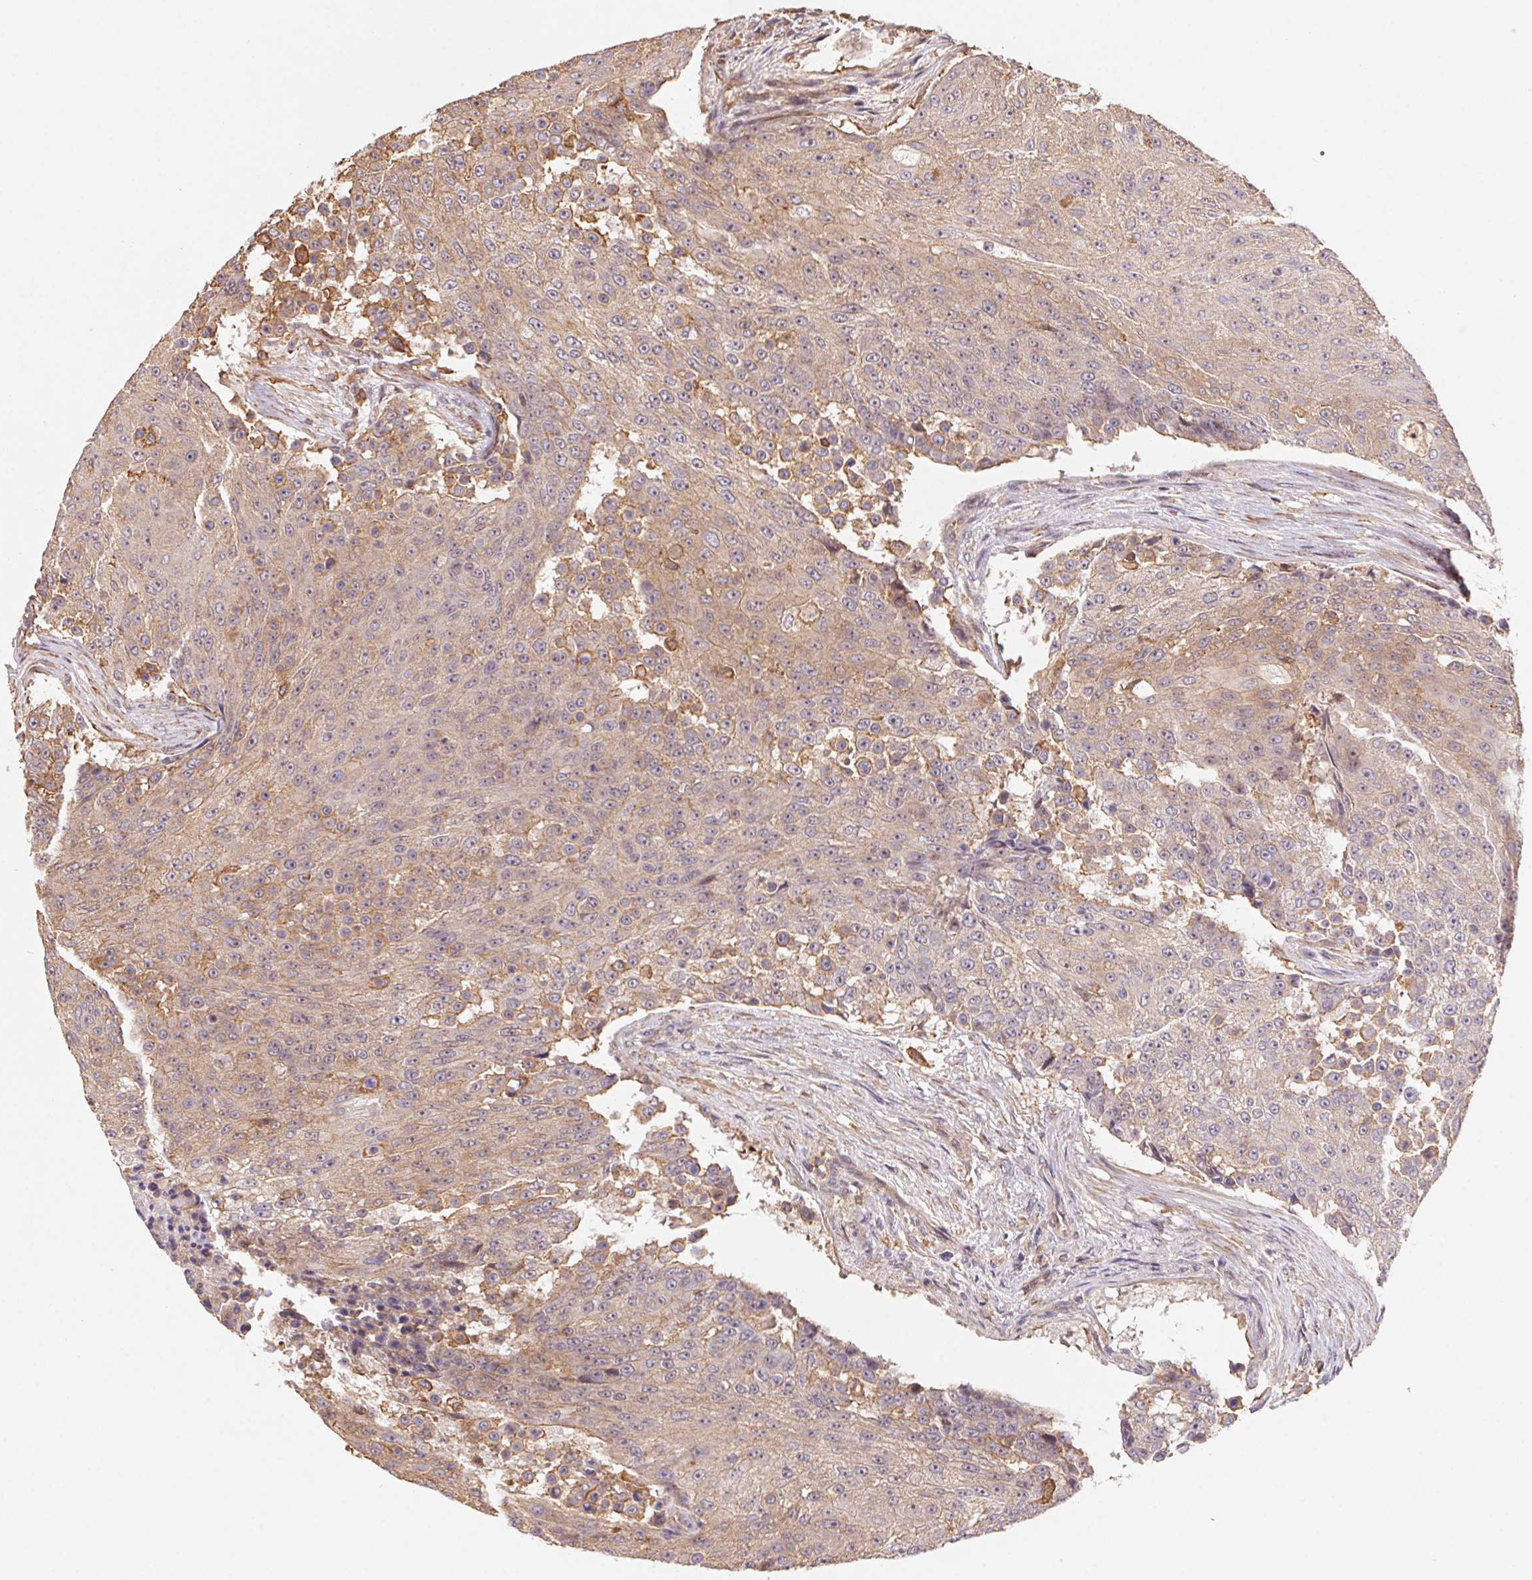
{"staining": {"intensity": "weak", "quantity": "25%-75%", "location": "cytoplasmic/membranous"}, "tissue": "urothelial cancer", "cell_type": "Tumor cells", "image_type": "cancer", "snomed": [{"axis": "morphology", "description": "Urothelial carcinoma, High grade"}, {"axis": "topography", "description": "Urinary bladder"}], "caption": "Immunohistochemistry of human urothelial carcinoma (high-grade) shows low levels of weak cytoplasmic/membranous staining in about 25%-75% of tumor cells.", "gene": "ATG10", "patient": {"sex": "female", "age": 63}}